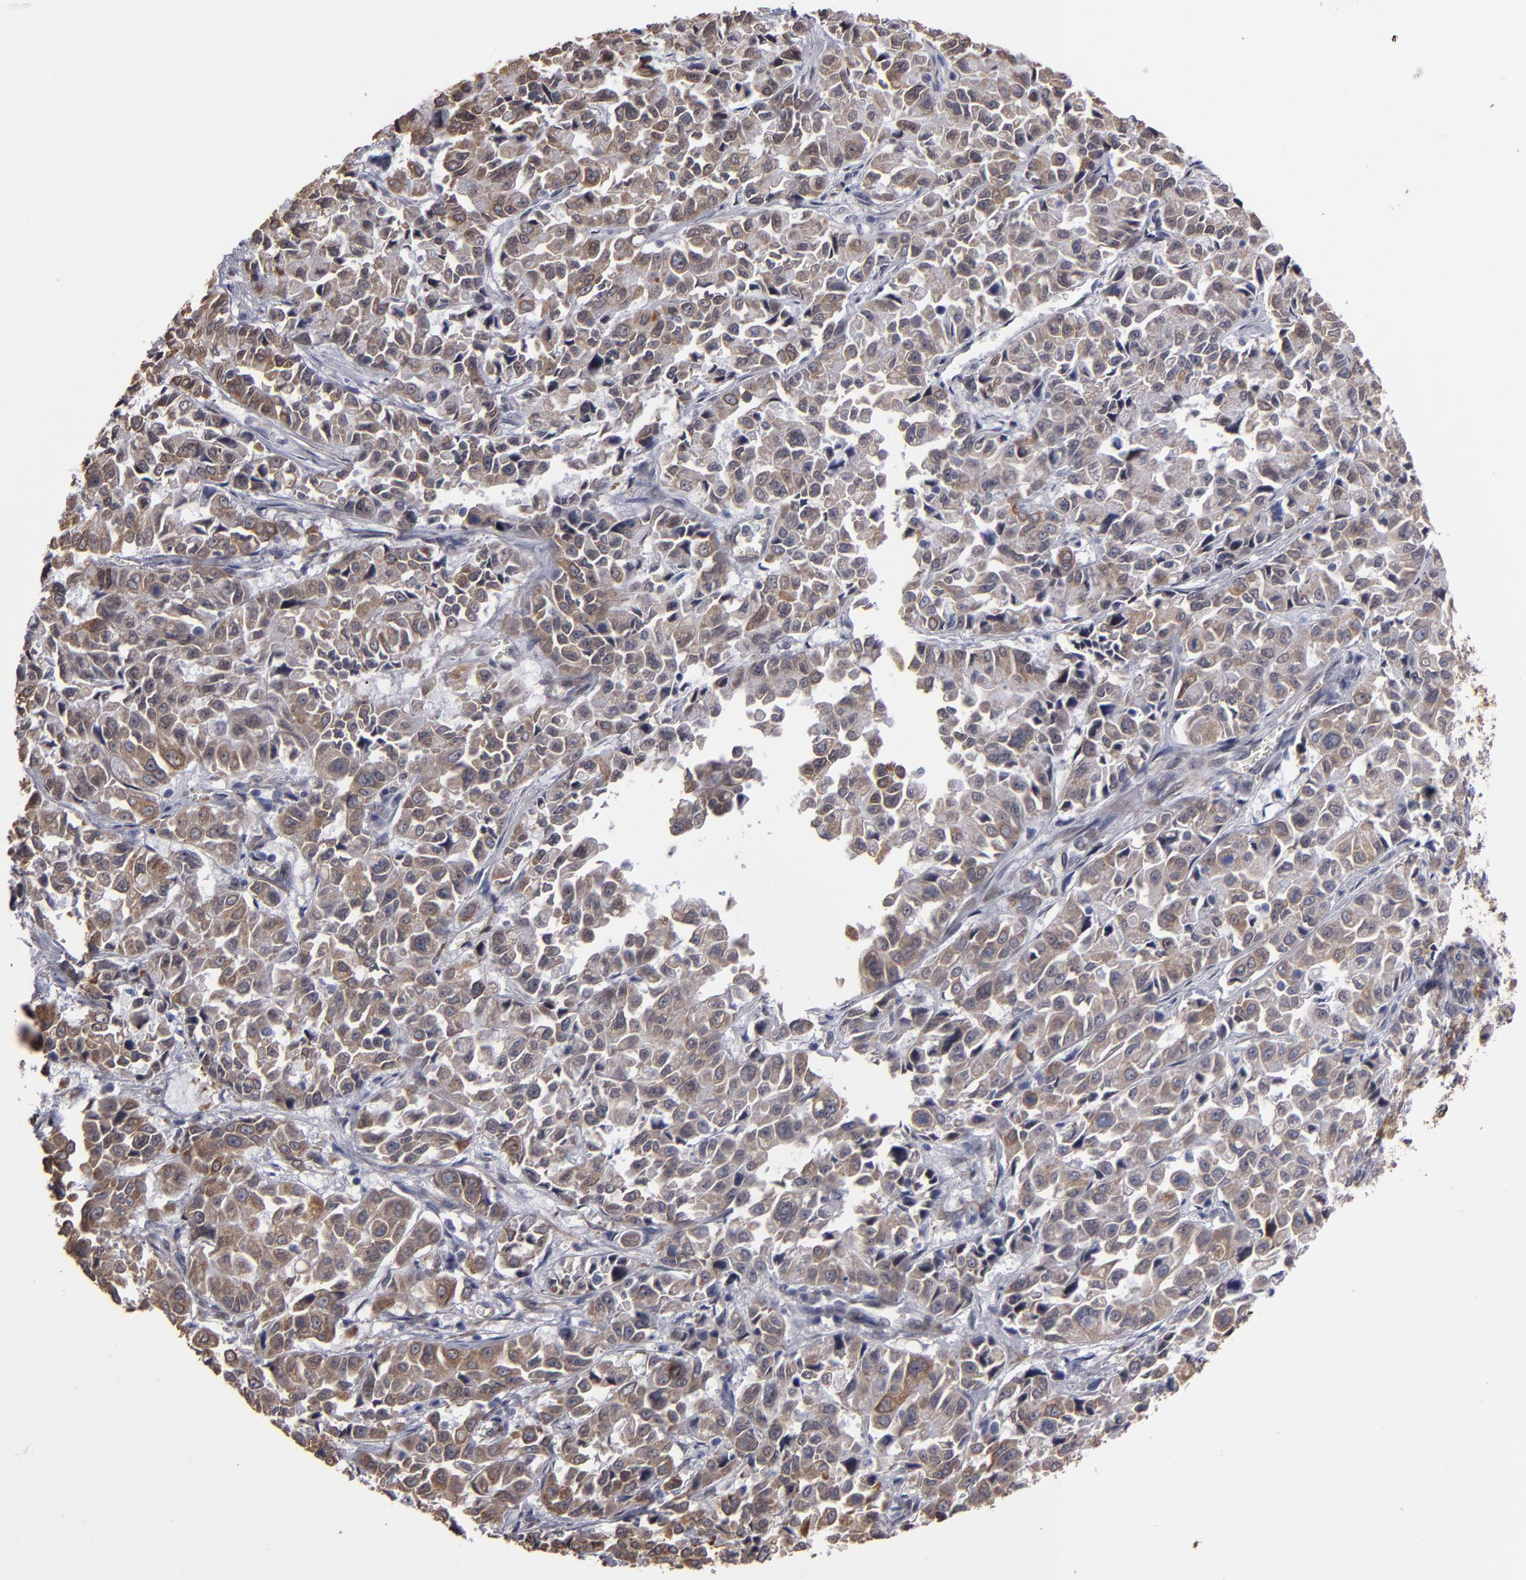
{"staining": {"intensity": "weak", "quantity": ">75%", "location": "cytoplasmic/membranous"}, "tissue": "pancreatic cancer", "cell_type": "Tumor cells", "image_type": "cancer", "snomed": [{"axis": "morphology", "description": "Adenocarcinoma, NOS"}, {"axis": "topography", "description": "Pancreas"}], "caption": "A high-resolution image shows immunohistochemistry (IHC) staining of pancreatic cancer (adenocarcinoma), which displays weak cytoplasmic/membranous expression in about >75% of tumor cells. Using DAB (brown) and hematoxylin (blue) stains, captured at high magnification using brightfield microscopy.", "gene": "PGRMC1", "patient": {"sex": "female", "age": 52}}